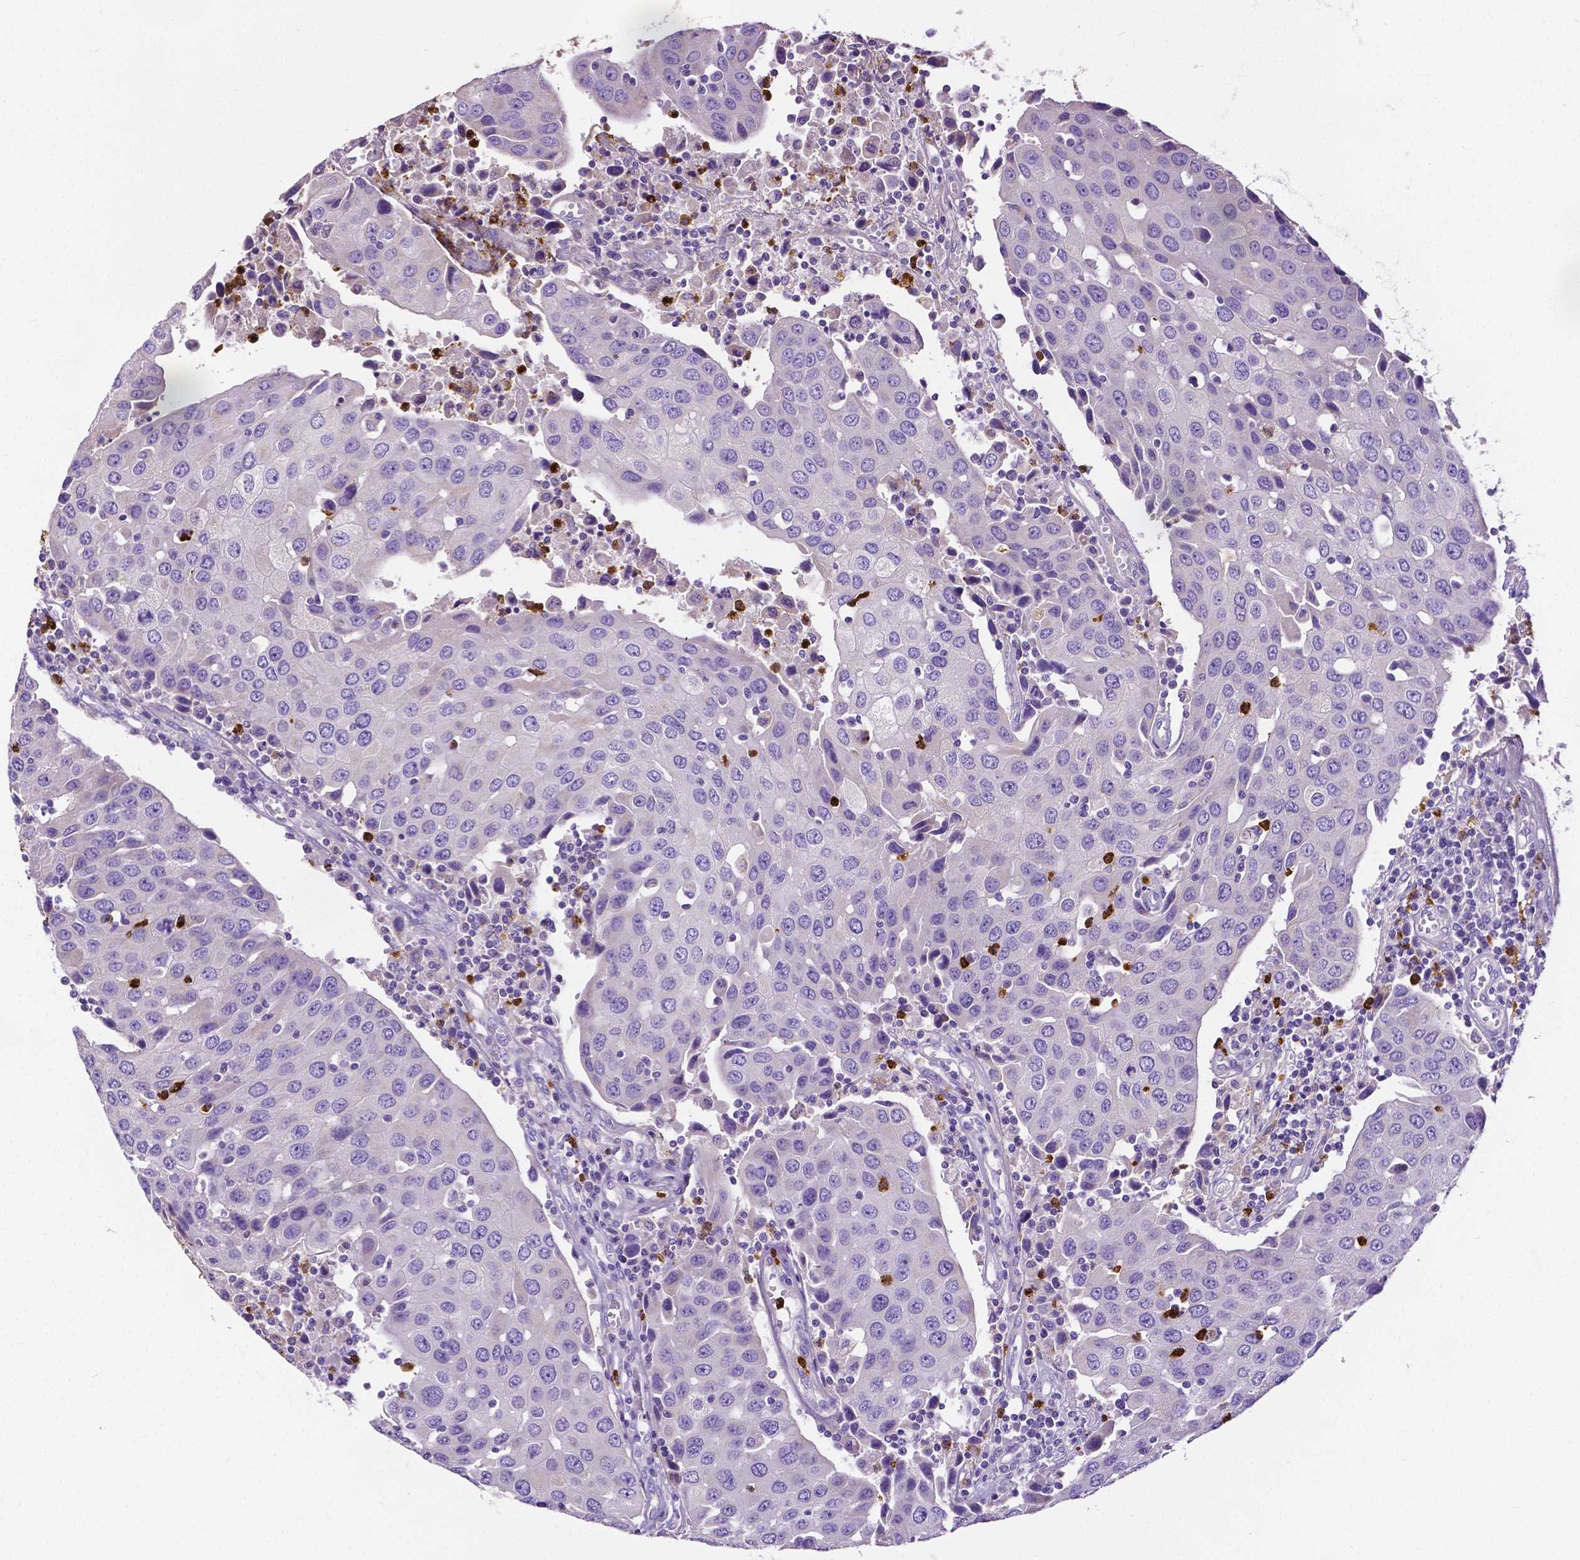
{"staining": {"intensity": "negative", "quantity": "none", "location": "none"}, "tissue": "urothelial cancer", "cell_type": "Tumor cells", "image_type": "cancer", "snomed": [{"axis": "morphology", "description": "Urothelial carcinoma, High grade"}, {"axis": "topography", "description": "Urinary bladder"}], "caption": "Immunohistochemical staining of human urothelial cancer exhibits no significant expression in tumor cells.", "gene": "MMP9", "patient": {"sex": "female", "age": 85}}